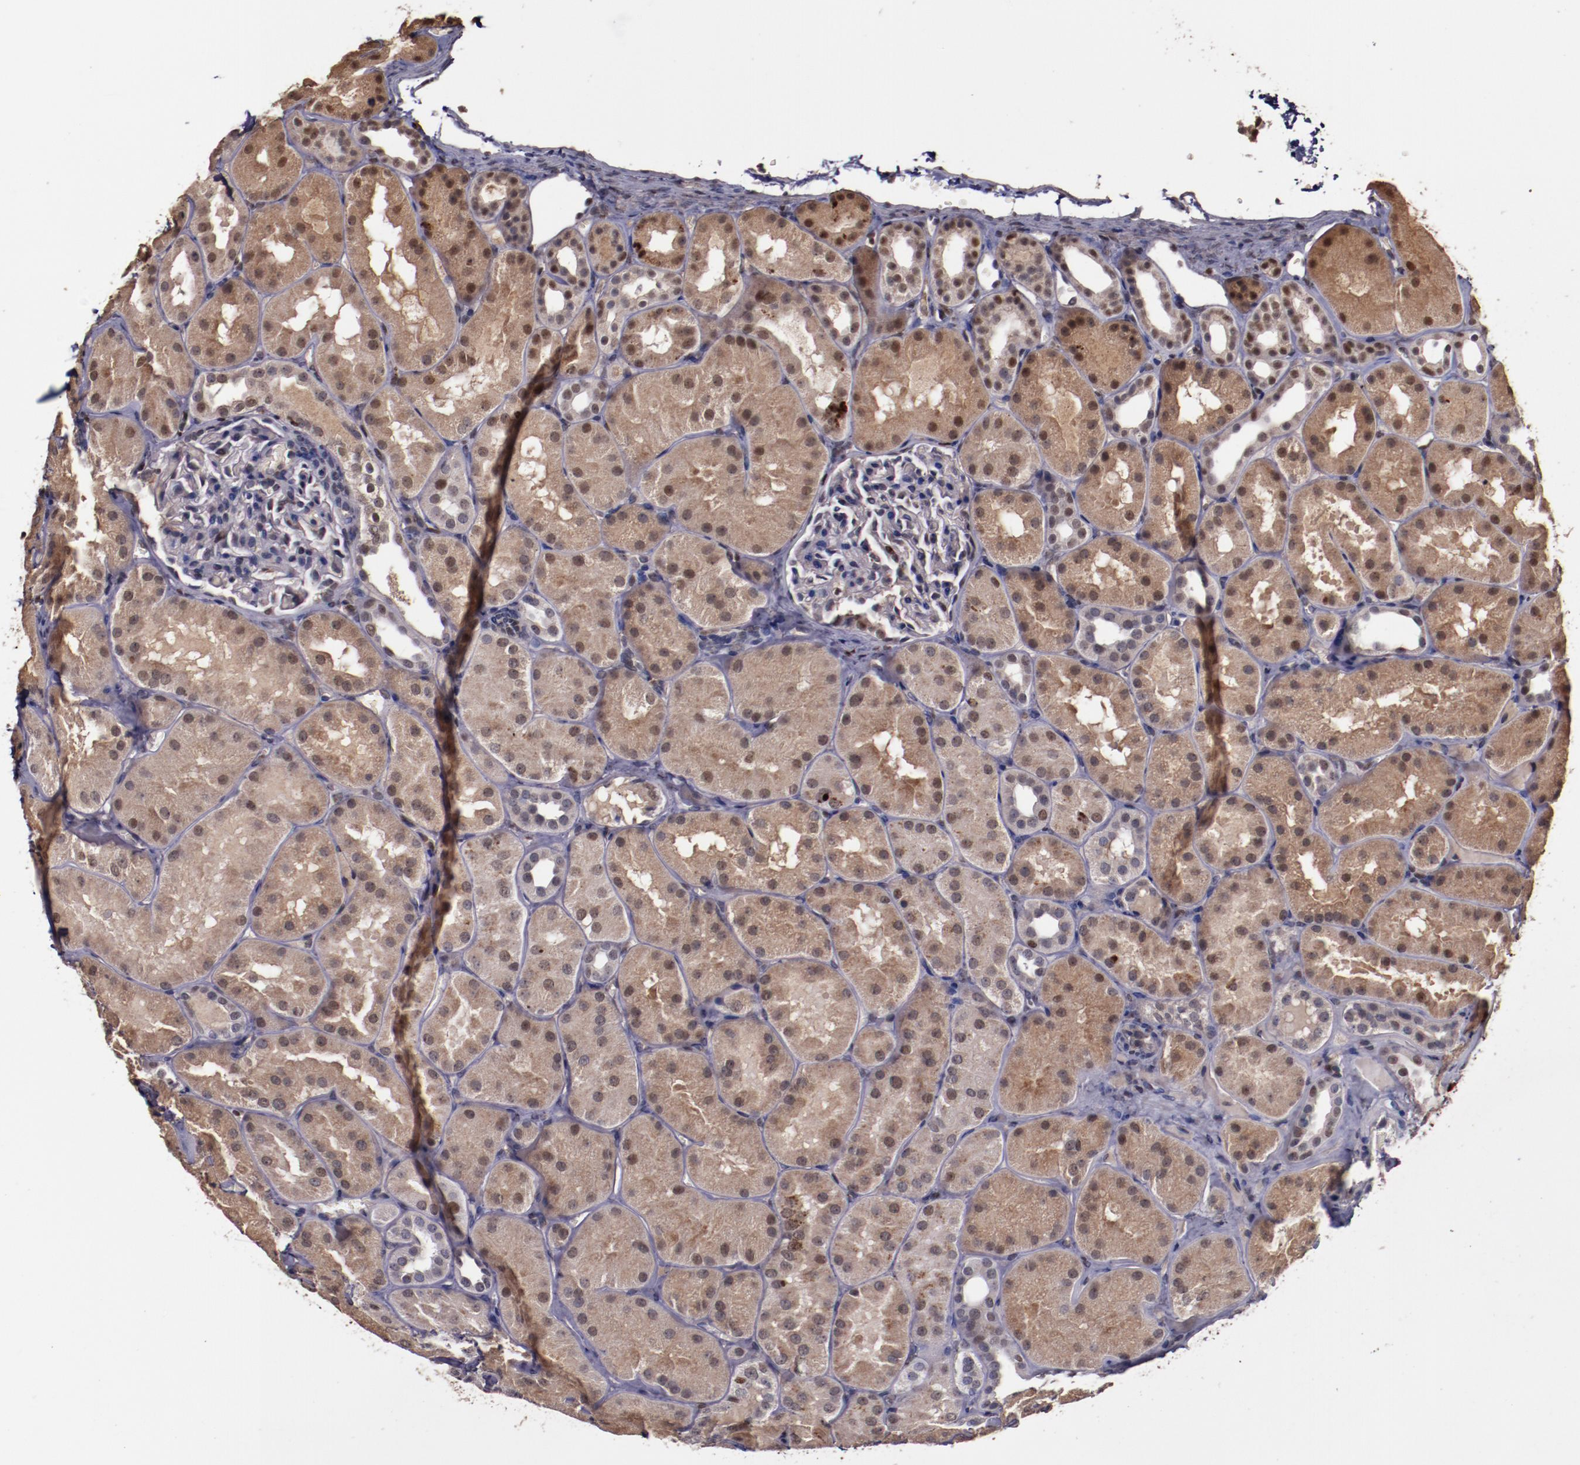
{"staining": {"intensity": "negative", "quantity": "none", "location": "none"}, "tissue": "kidney", "cell_type": "Cells in glomeruli", "image_type": "normal", "snomed": [{"axis": "morphology", "description": "Normal tissue, NOS"}, {"axis": "topography", "description": "Kidney"}], "caption": "The IHC image has no significant expression in cells in glomeruli of kidney. (Stains: DAB (3,3'-diaminobenzidine) immunohistochemistry with hematoxylin counter stain, Microscopy: brightfield microscopy at high magnification).", "gene": "CHEK2", "patient": {"sex": "male", "age": 28}}